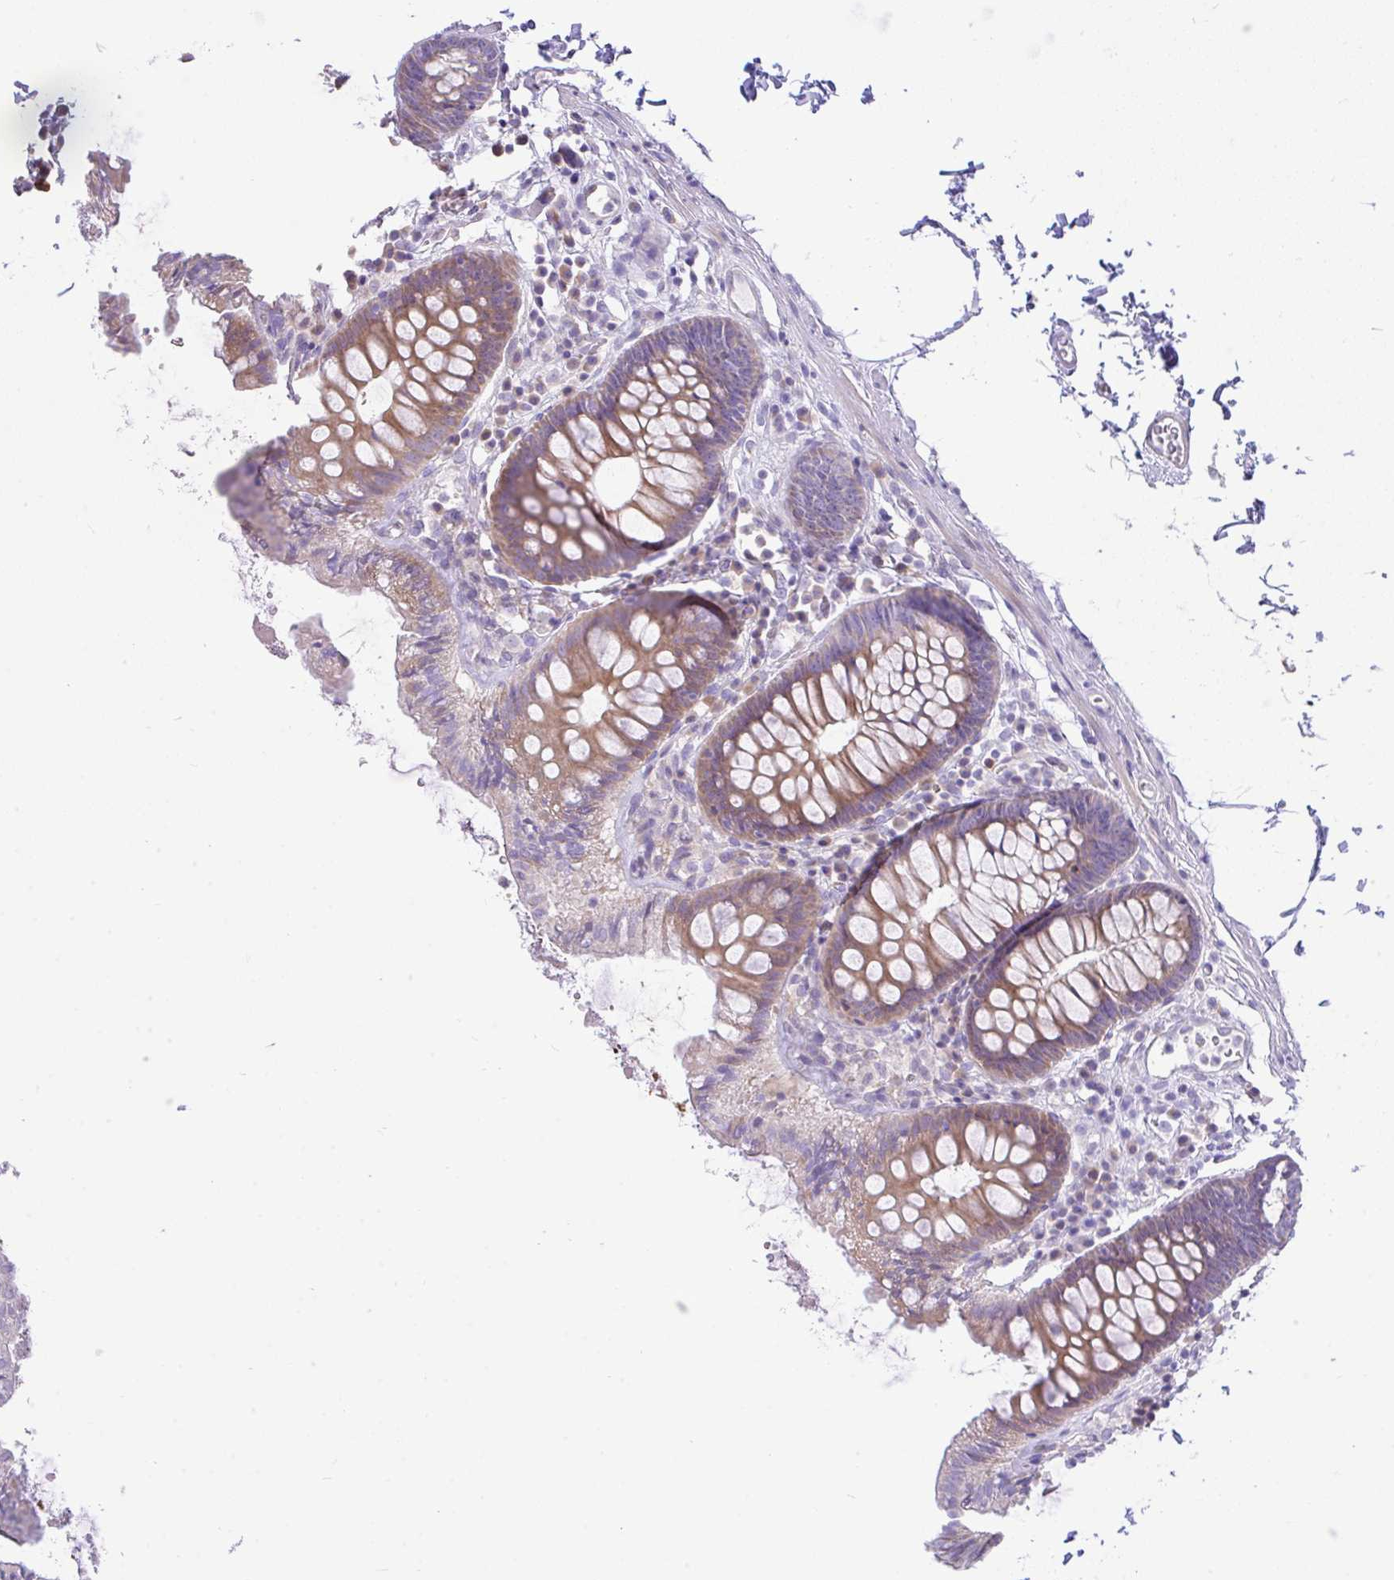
{"staining": {"intensity": "negative", "quantity": "none", "location": "none"}, "tissue": "colon", "cell_type": "Endothelial cells", "image_type": "normal", "snomed": [{"axis": "morphology", "description": "Normal tissue, NOS"}, {"axis": "topography", "description": "Colon"}, {"axis": "topography", "description": "Peripheral nerve tissue"}], "caption": "DAB (3,3'-diaminobenzidine) immunohistochemical staining of benign human colon shows no significant positivity in endothelial cells. The staining is performed using DAB brown chromogen with nuclei counter-stained in using hematoxylin.", "gene": "EEF1A1", "patient": {"sex": "male", "age": 84}}